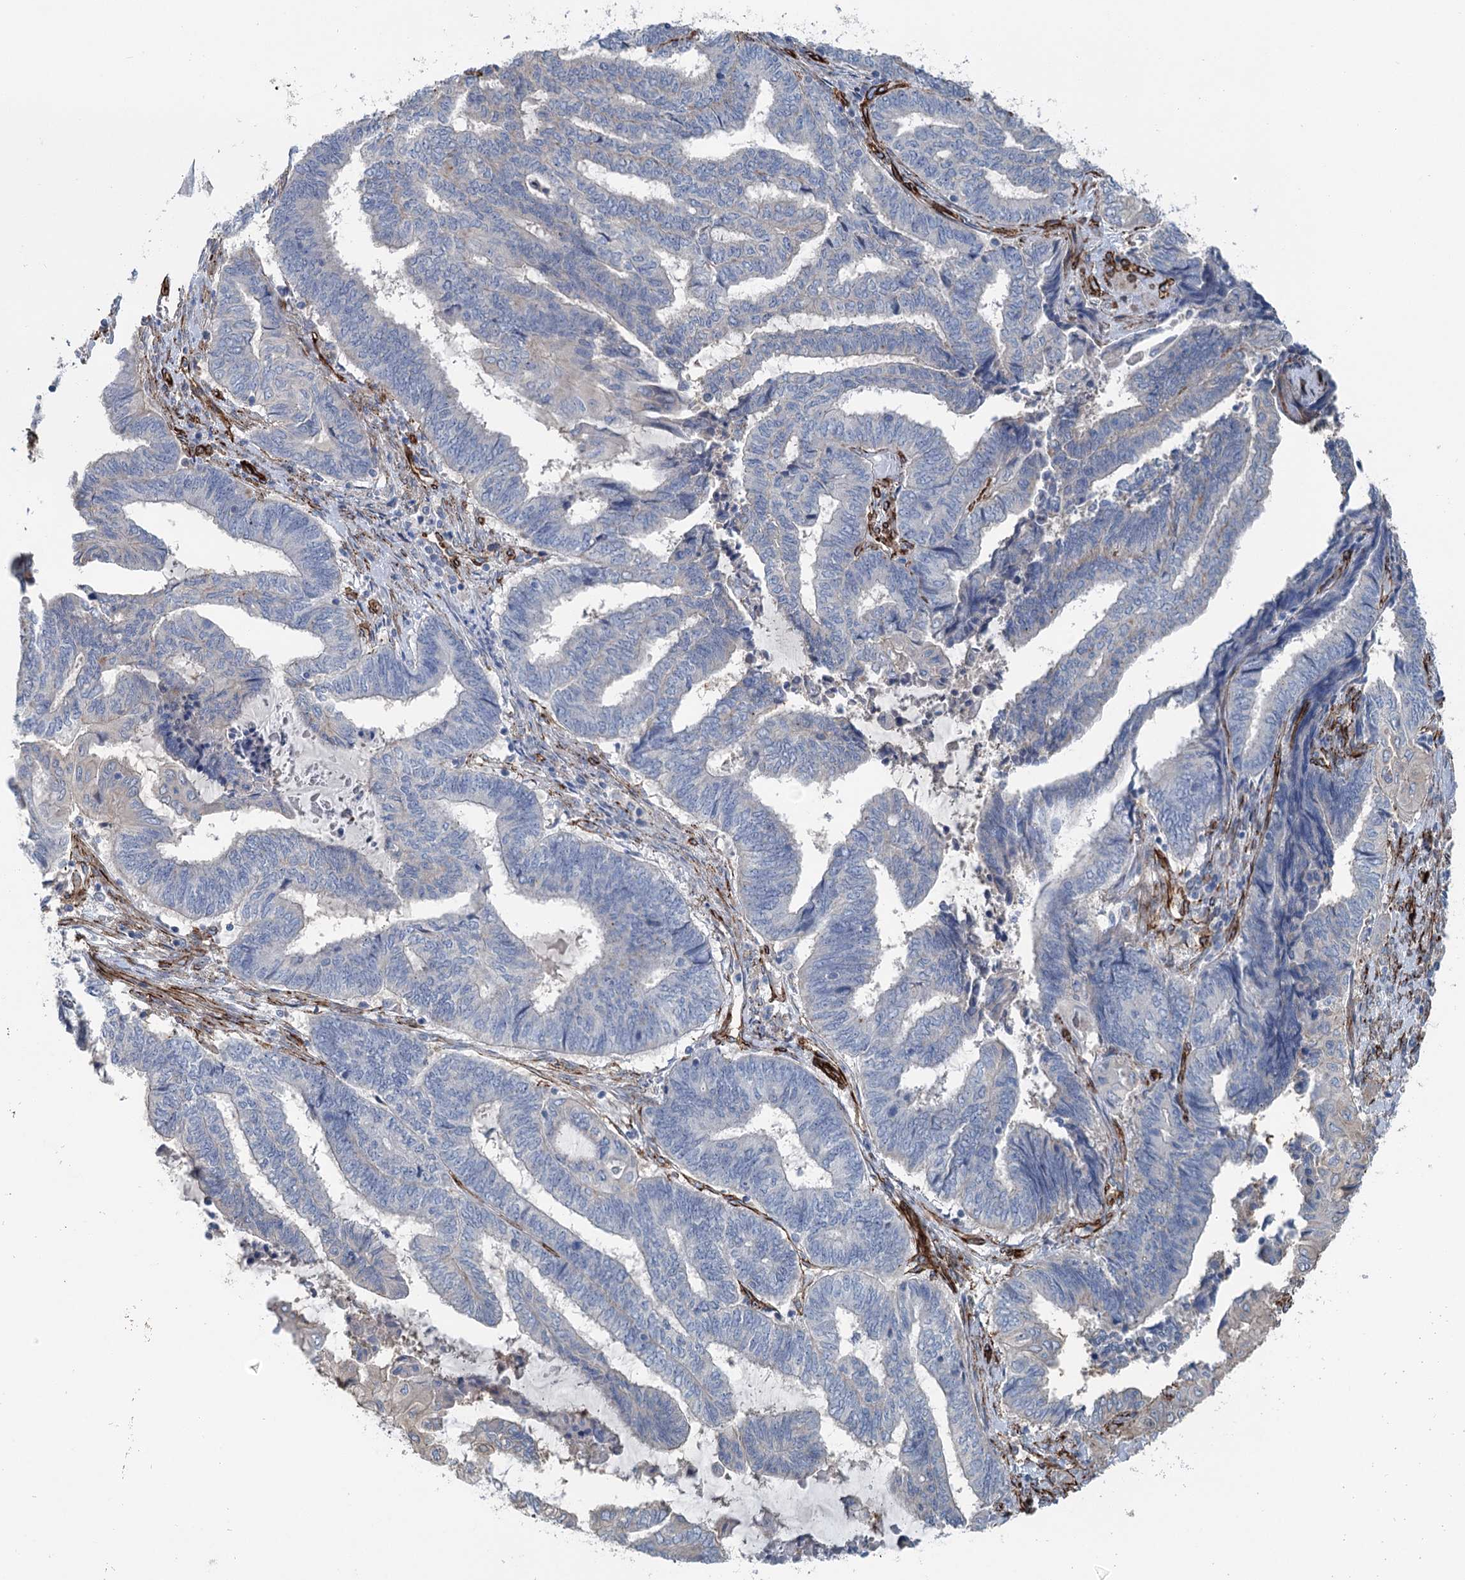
{"staining": {"intensity": "negative", "quantity": "none", "location": "none"}, "tissue": "endometrial cancer", "cell_type": "Tumor cells", "image_type": "cancer", "snomed": [{"axis": "morphology", "description": "Adenocarcinoma, NOS"}, {"axis": "topography", "description": "Uterus"}, {"axis": "topography", "description": "Endometrium"}], "caption": "The histopathology image shows no staining of tumor cells in adenocarcinoma (endometrial).", "gene": "IQSEC1", "patient": {"sex": "female", "age": 70}}